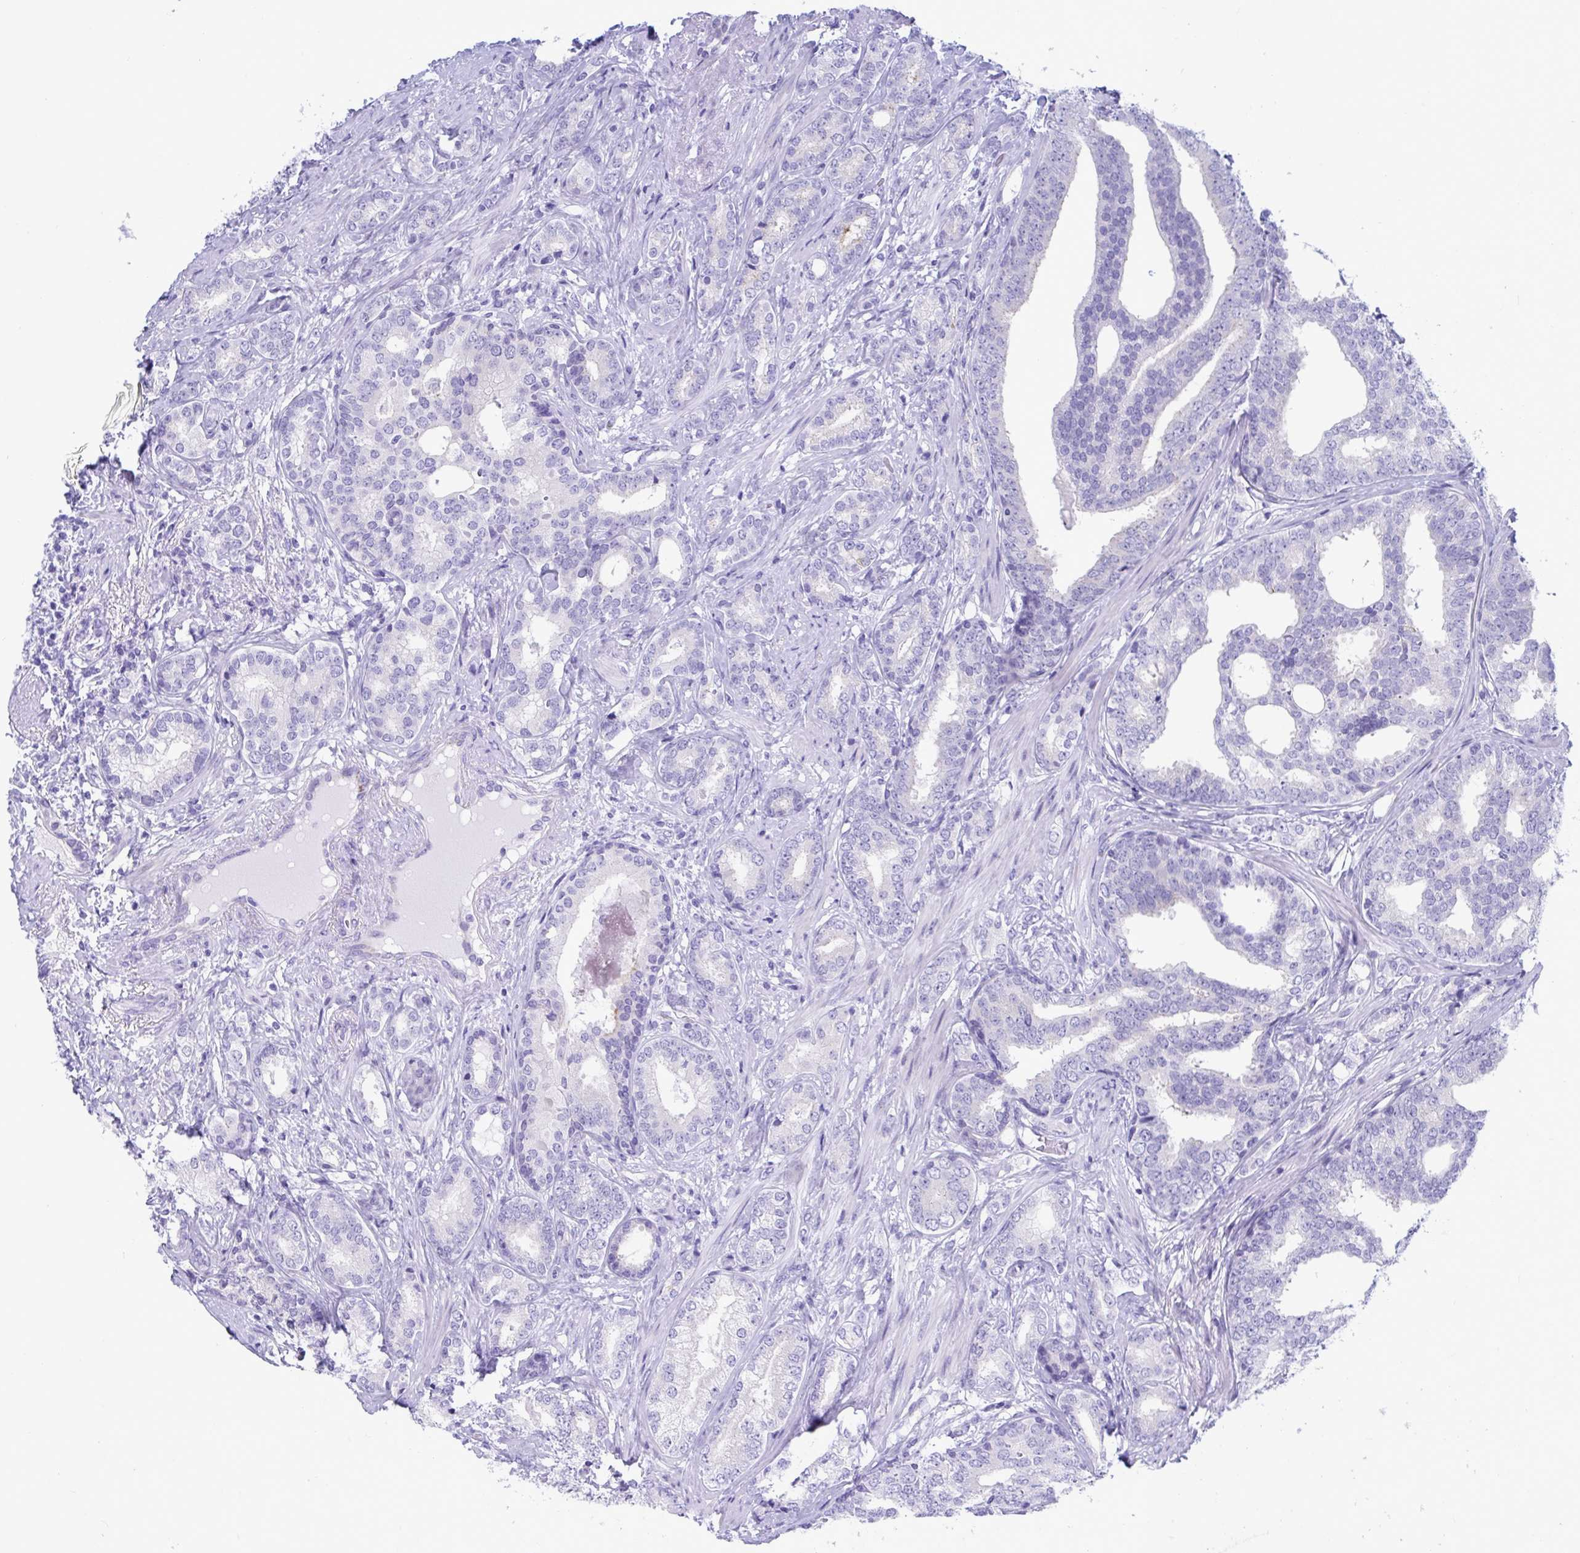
{"staining": {"intensity": "negative", "quantity": "none", "location": "none"}, "tissue": "prostate cancer", "cell_type": "Tumor cells", "image_type": "cancer", "snomed": [{"axis": "morphology", "description": "Adenocarcinoma, High grade"}, {"axis": "topography", "description": "Prostate"}], "caption": "This is a histopathology image of IHC staining of prostate high-grade adenocarcinoma, which shows no expression in tumor cells.", "gene": "TTC30B", "patient": {"sex": "male", "age": 62}}